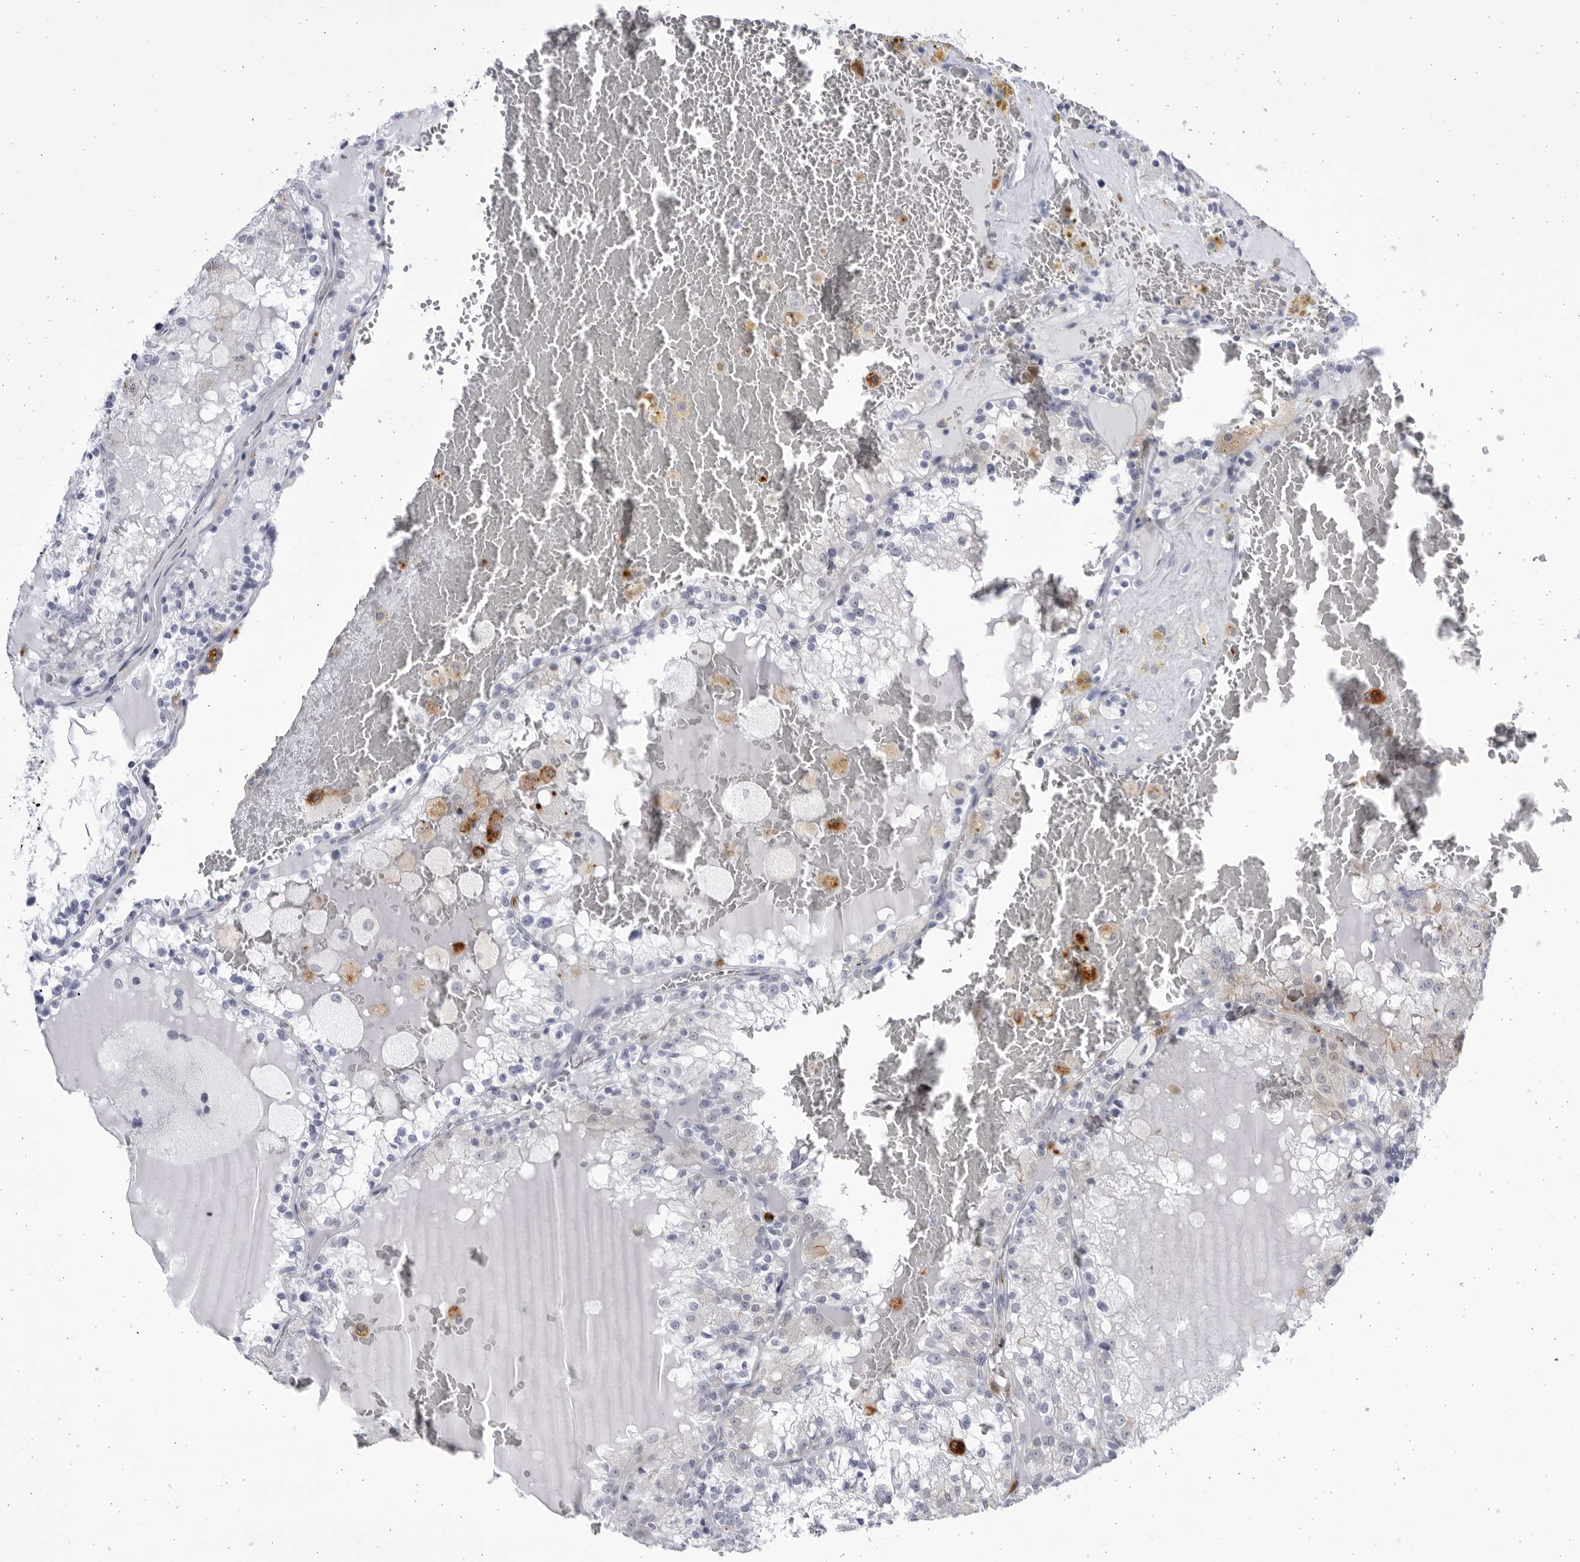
{"staining": {"intensity": "negative", "quantity": "none", "location": "none"}, "tissue": "renal cancer", "cell_type": "Tumor cells", "image_type": "cancer", "snomed": [{"axis": "morphology", "description": "Adenocarcinoma, NOS"}, {"axis": "topography", "description": "Kidney"}], "caption": "DAB (3,3'-diaminobenzidine) immunohistochemical staining of human renal adenocarcinoma displays no significant positivity in tumor cells.", "gene": "CCDC181", "patient": {"sex": "female", "age": 56}}